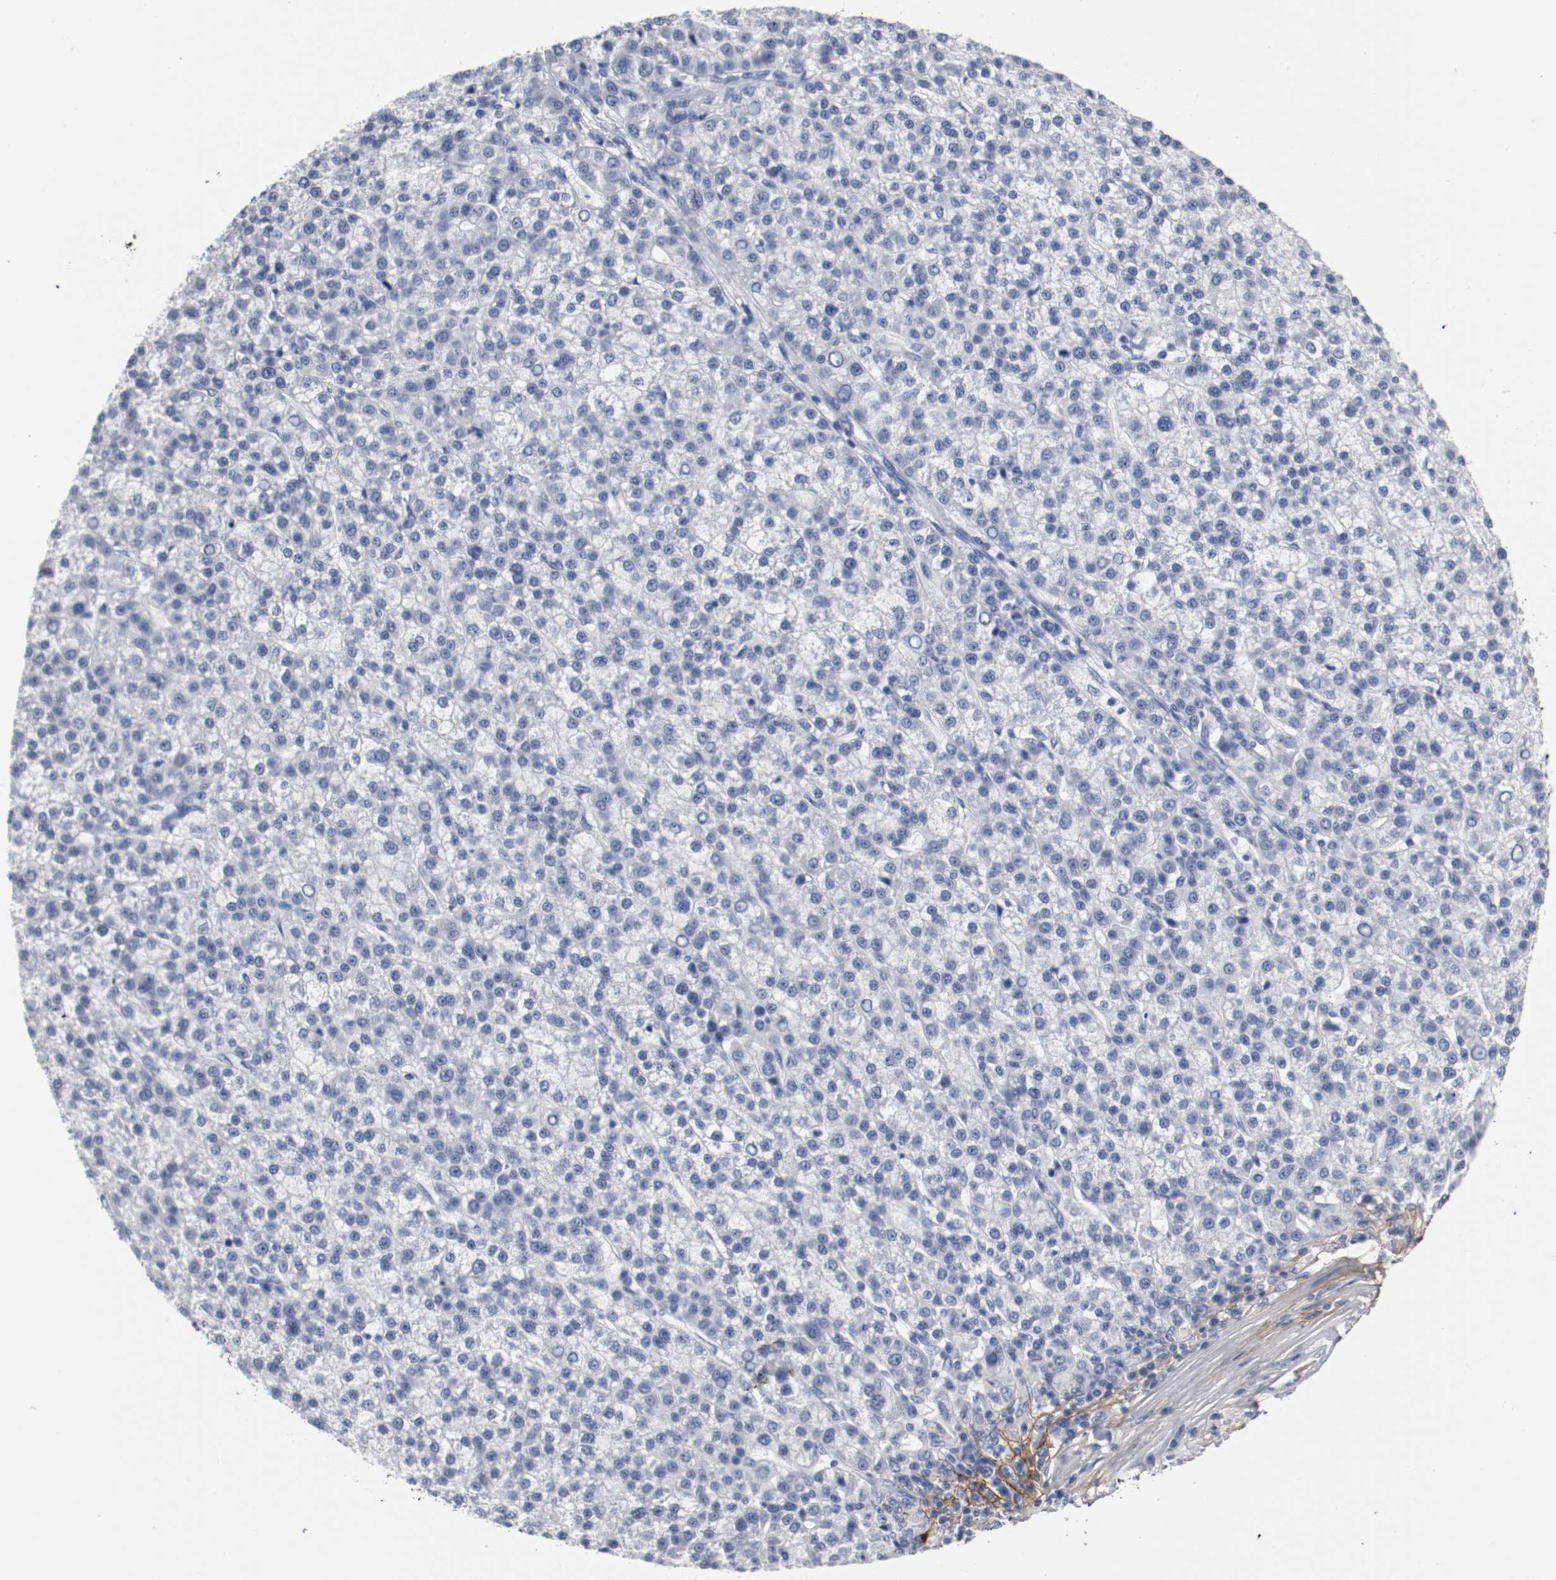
{"staining": {"intensity": "negative", "quantity": "none", "location": "none"}, "tissue": "liver cancer", "cell_type": "Tumor cells", "image_type": "cancer", "snomed": [{"axis": "morphology", "description": "Carcinoma, Hepatocellular, NOS"}, {"axis": "topography", "description": "Liver"}], "caption": "DAB (3,3'-diaminobenzidine) immunohistochemical staining of liver cancer reveals no significant staining in tumor cells. (DAB immunohistochemistry (IHC), high magnification).", "gene": "TNC", "patient": {"sex": "female", "age": 58}}